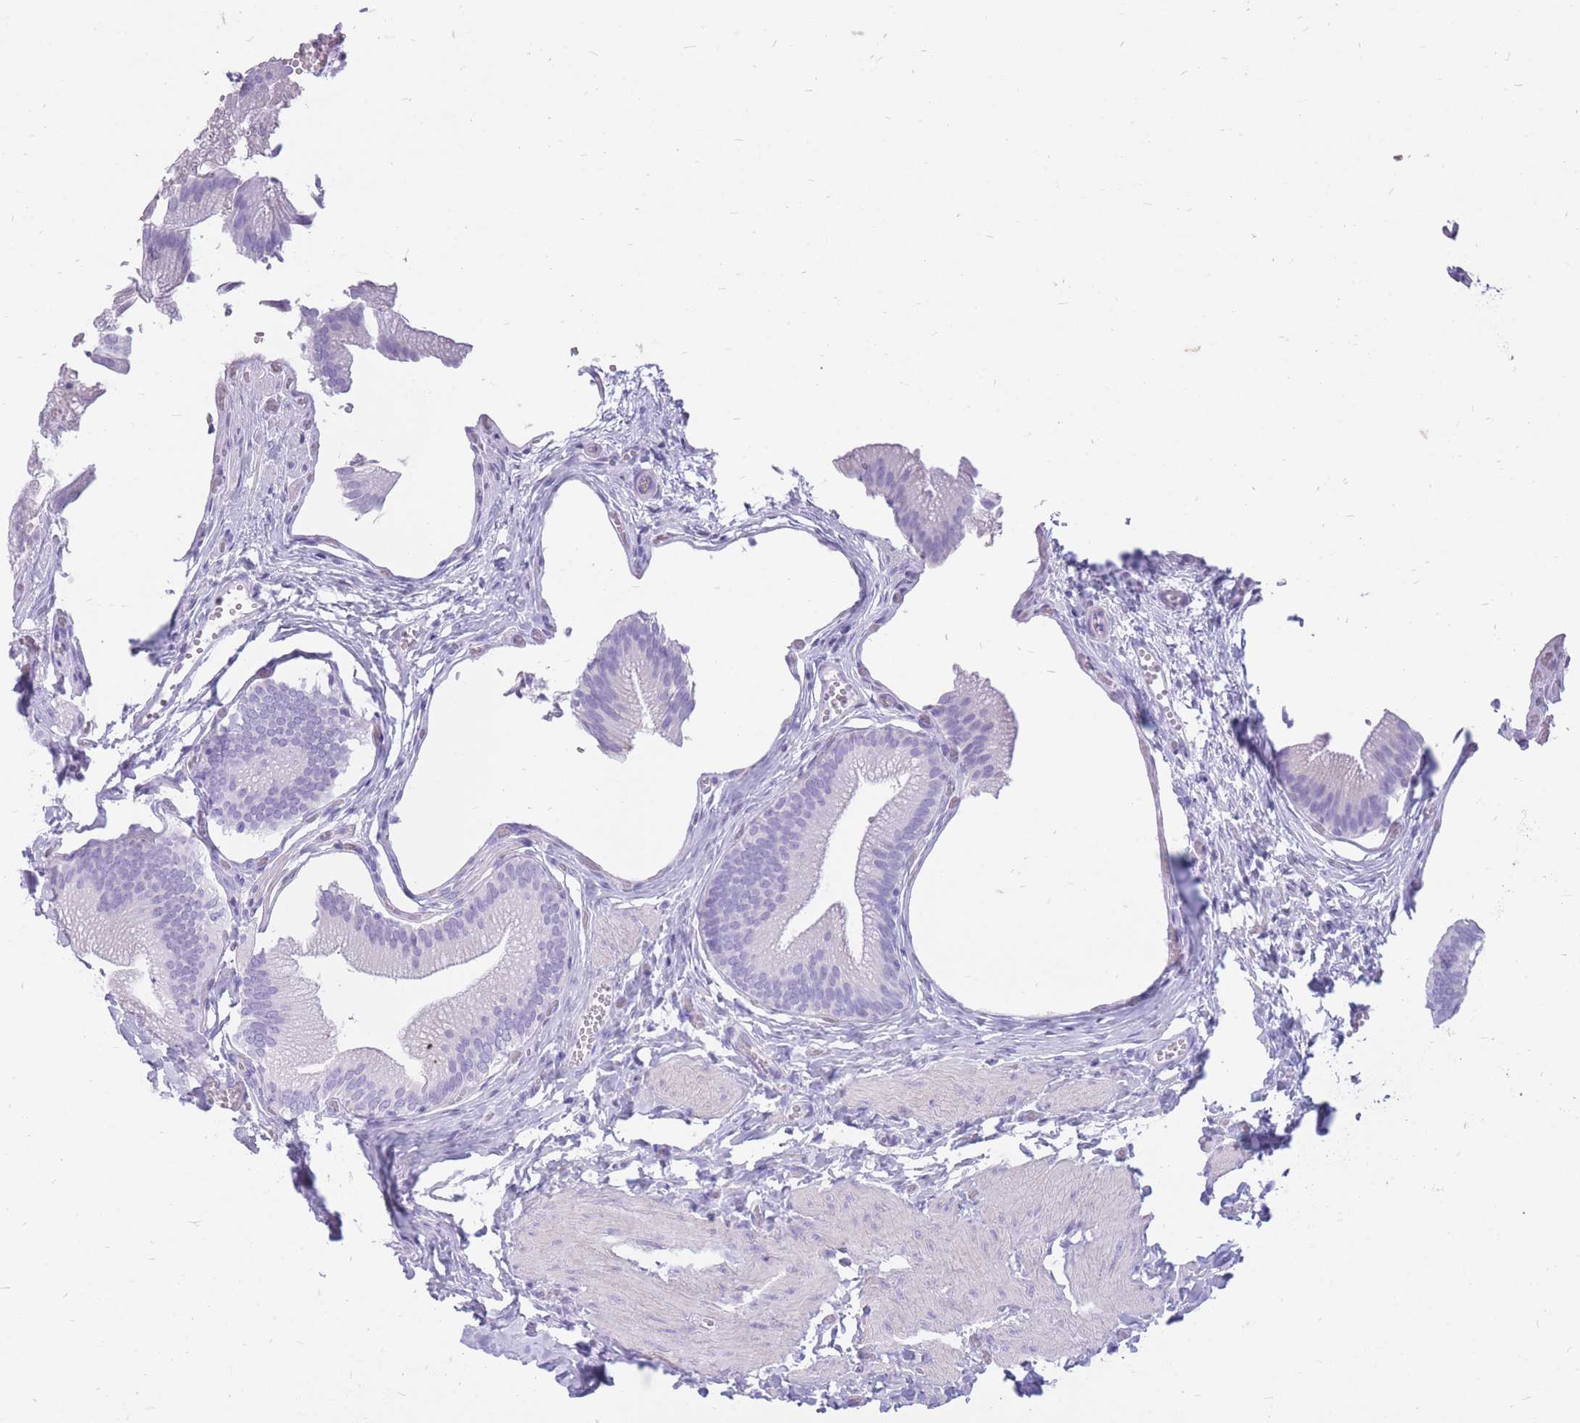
{"staining": {"intensity": "negative", "quantity": "none", "location": "none"}, "tissue": "gallbladder", "cell_type": "Glandular cells", "image_type": "normal", "snomed": [{"axis": "morphology", "description": "Normal tissue, NOS"}, {"axis": "topography", "description": "Gallbladder"}, {"axis": "topography", "description": "Peripheral nerve tissue"}], "caption": "Immunohistochemistry of benign human gallbladder demonstrates no positivity in glandular cells.", "gene": "ZFP37", "patient": {"sex": "male", "age": 17}}